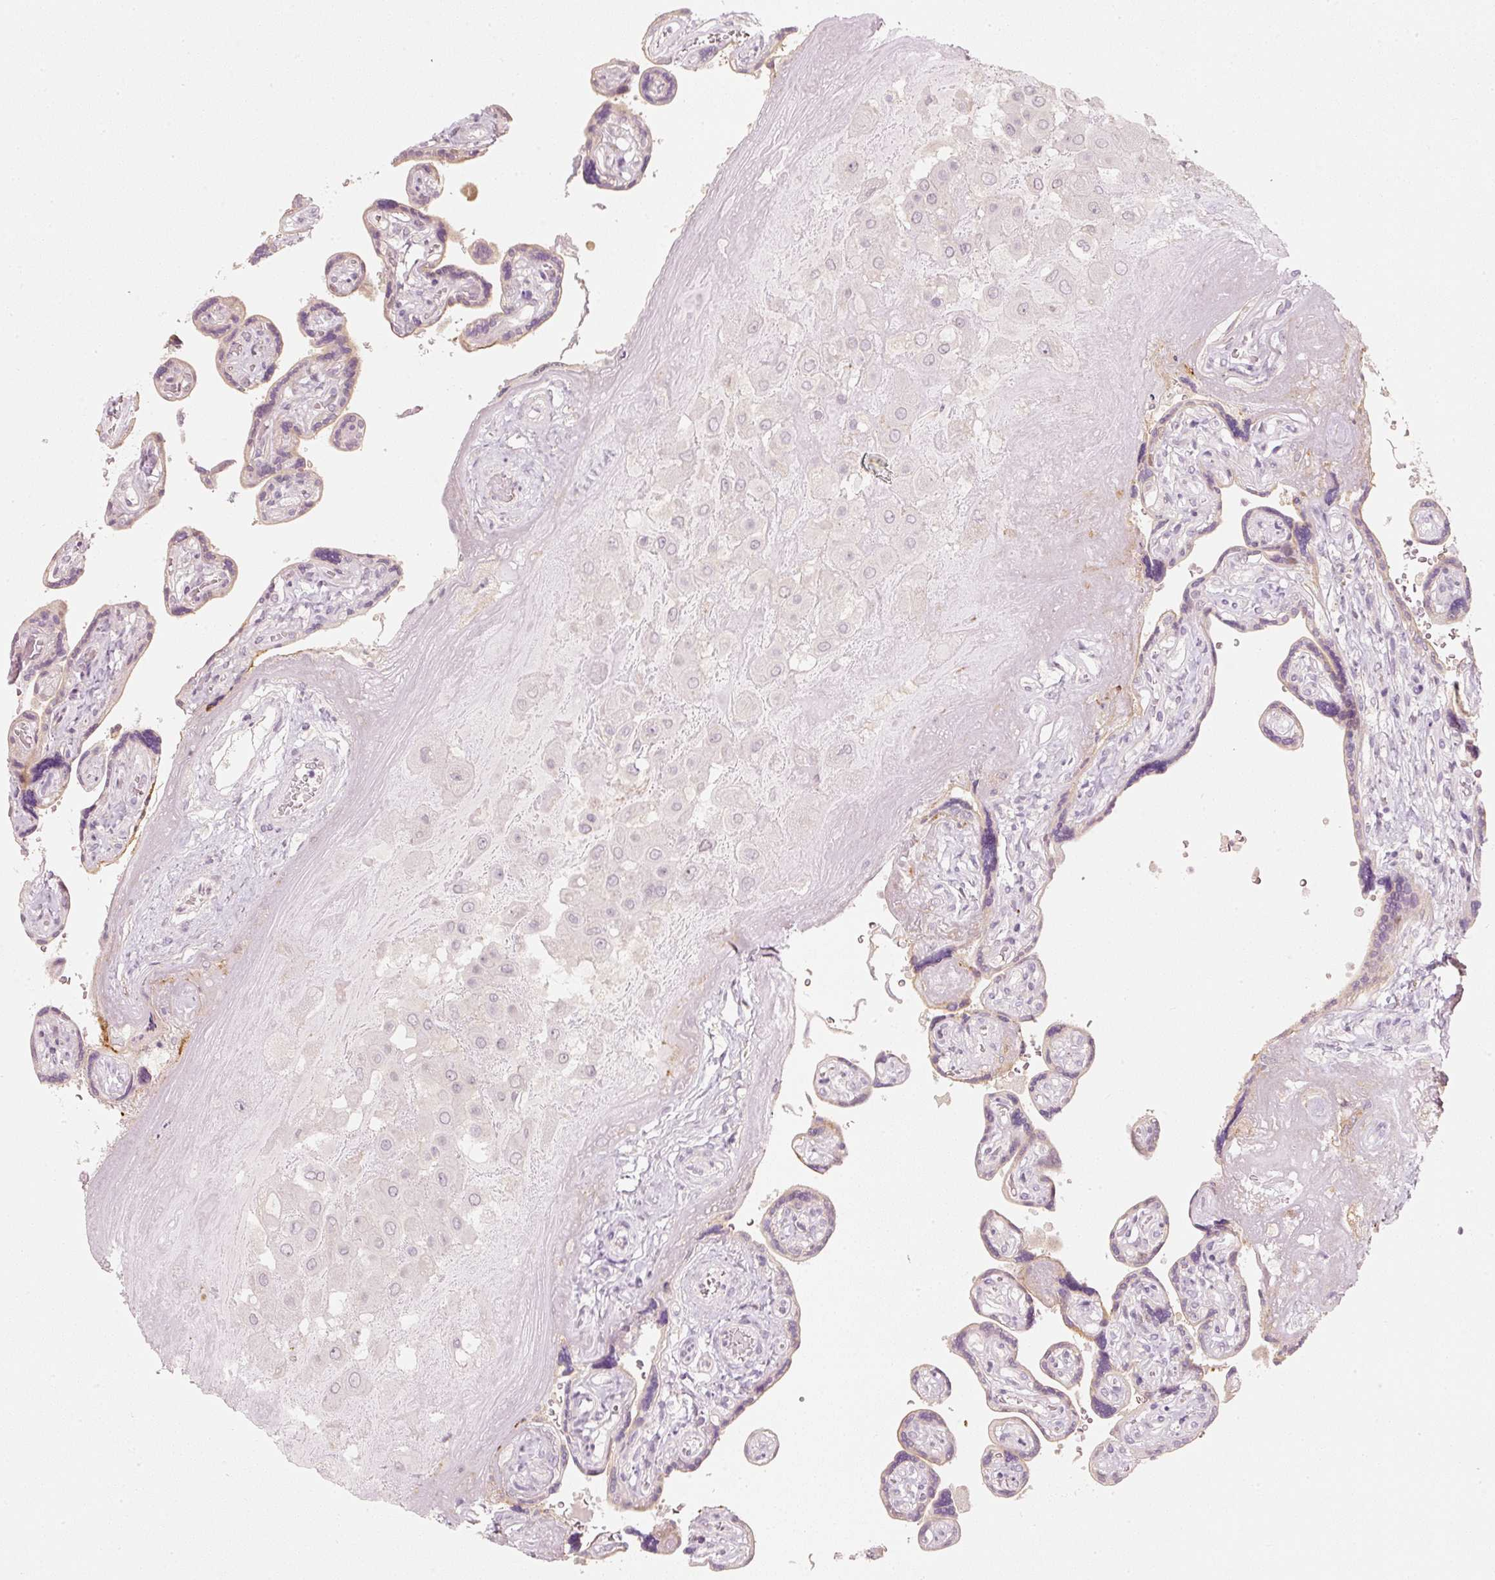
{"staining": {"intensity": "negative", "quantity": "none", "location": "none"}, "tissue": "placenta", "cell_type": "Decidual cells", "image_type": "normal", "snomed": [{"axis": "morphology", "description": "Normal tissue, NOS"}, {"axis": "topography", "description": "Placenta"}], "caption": "Protein analysis of normal placenta shows no significant positivity in decidual cells.", "gene": "TREX2", "patient": {"sex": "female", "age": 32}}